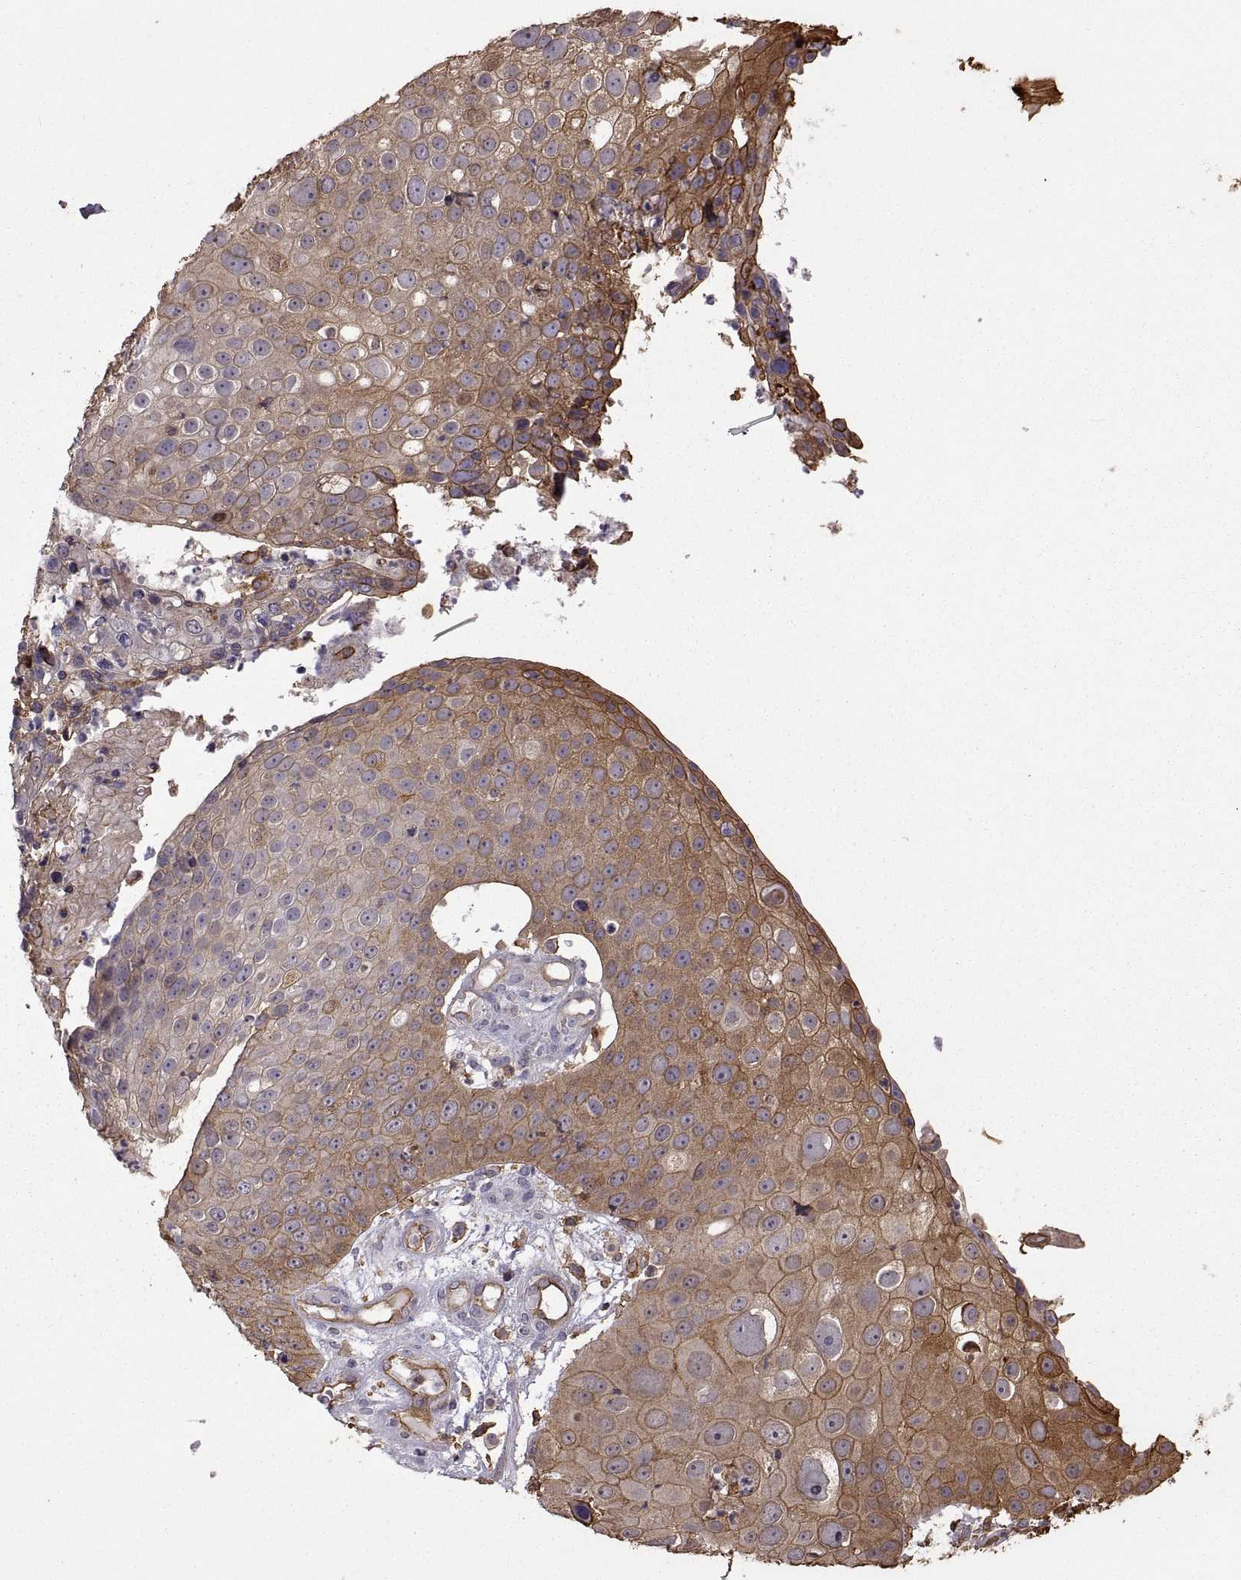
{"staining": {"intensity": "moderate", "quantity": ">75%", "location": "cytoplasmic/membranous"}, "tissue": "skin cancer", "cell_type": "Tumor cells", "image_type": "cancer", "snomed": [{"axis": "morphology", "description": "Squamous cell carcinoma, NOS"}, {"axis": "topography", "description": "Skin"}], "caption": "Tumor cells reveal moderate cytoplasmic/membranous positivity in approximately >75% of cells in skin squamous cell carcinoma.", "gene": "S100A10", "patient": {"sex": "male", "age": 71}}